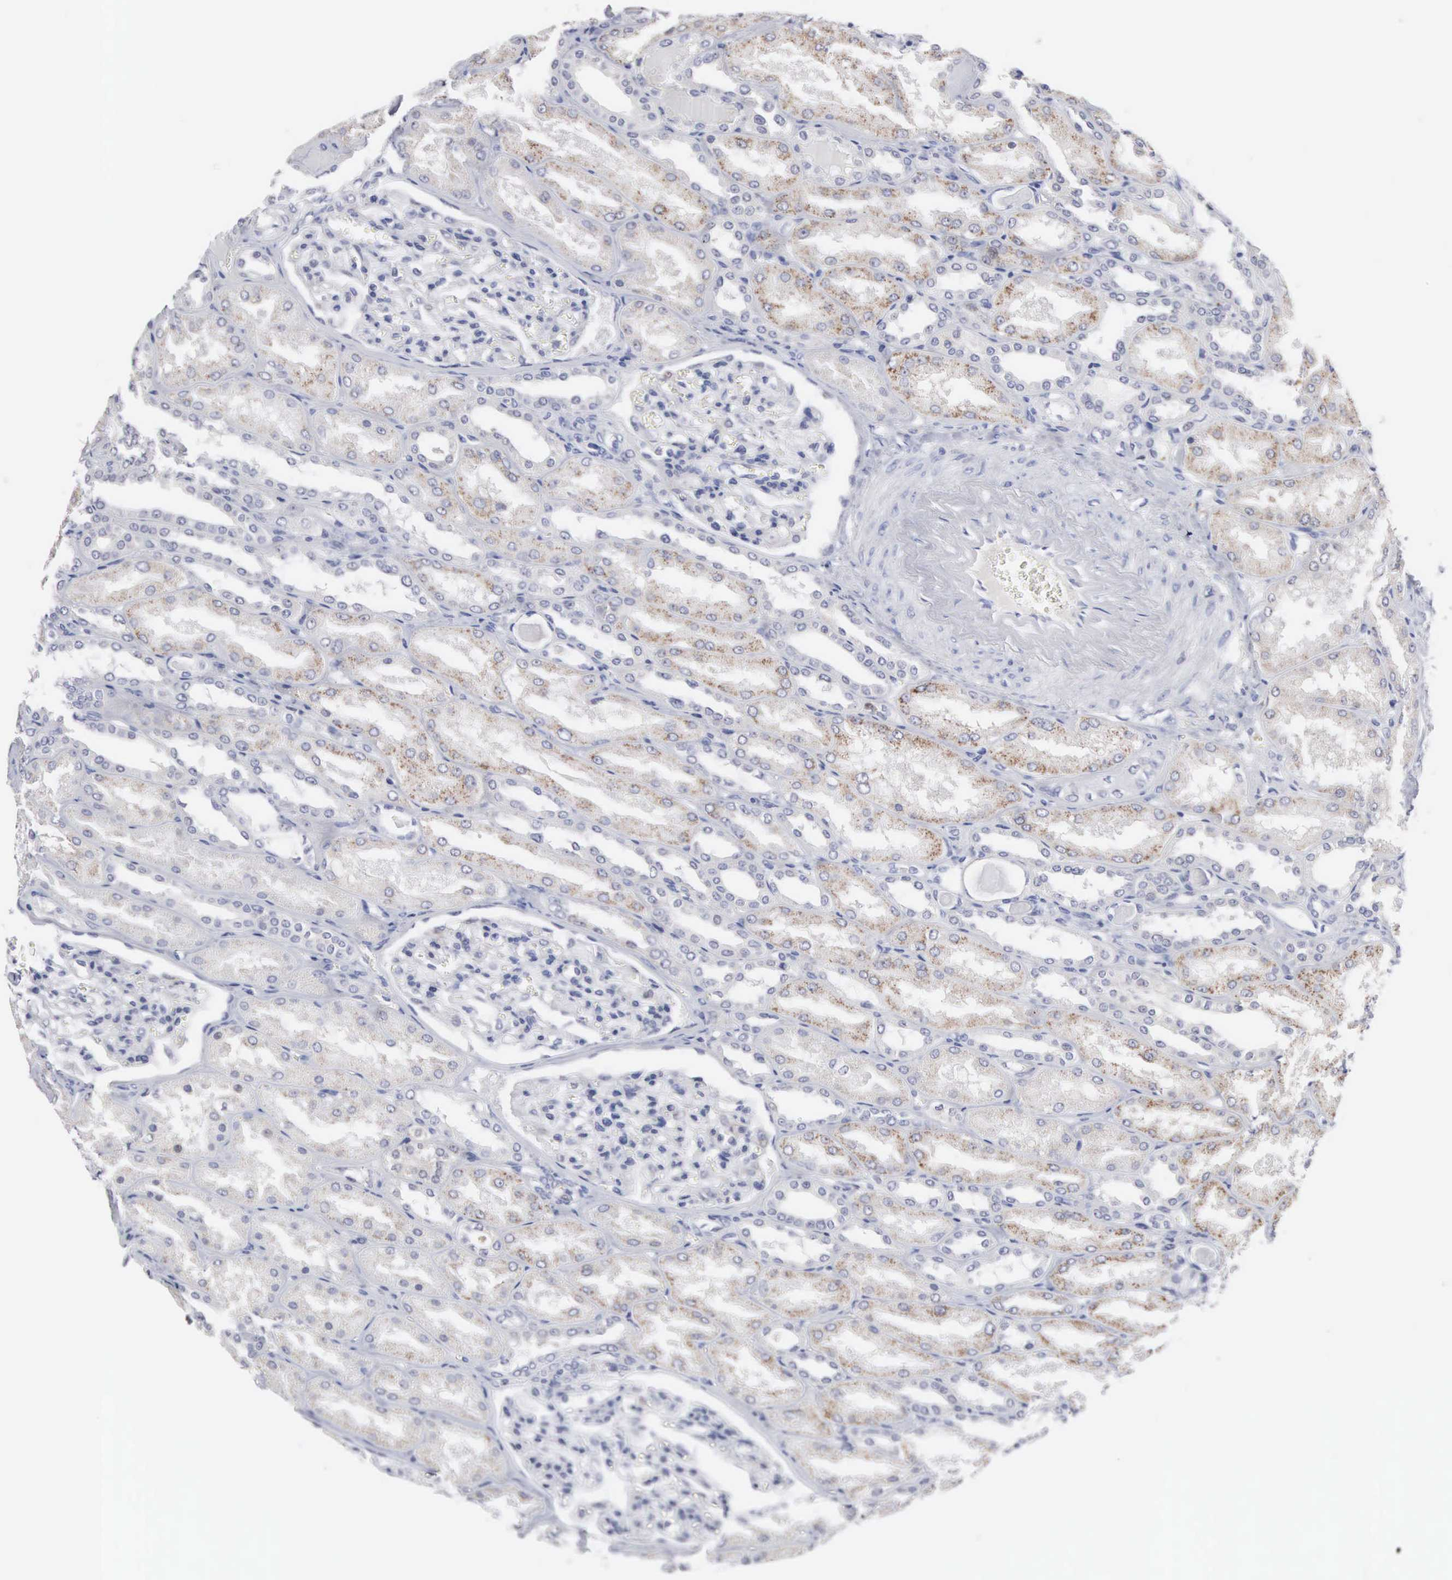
{"staining": {"intensity": "negative", "quantity": "none", "location": "none"}, "tissue": "kidney", "cell_type": "Cells in glomeruli", "image_type": "normal", "snomed": [{"axis": "morphology", "description": "Normal tissue, NOS"}, {"axis": "topography", "description": "Kidney"}], "caption": "Cells in glomeruli are negative for protein expression in benign human kidney. The staining was performed using DAB to visualize the protein expression in brown, while the nuclei were stained in blue with hematoxylin (Magnification: 20x).", "gene": "ACOT4", "patient": {"sex": "male", "age": 61}}